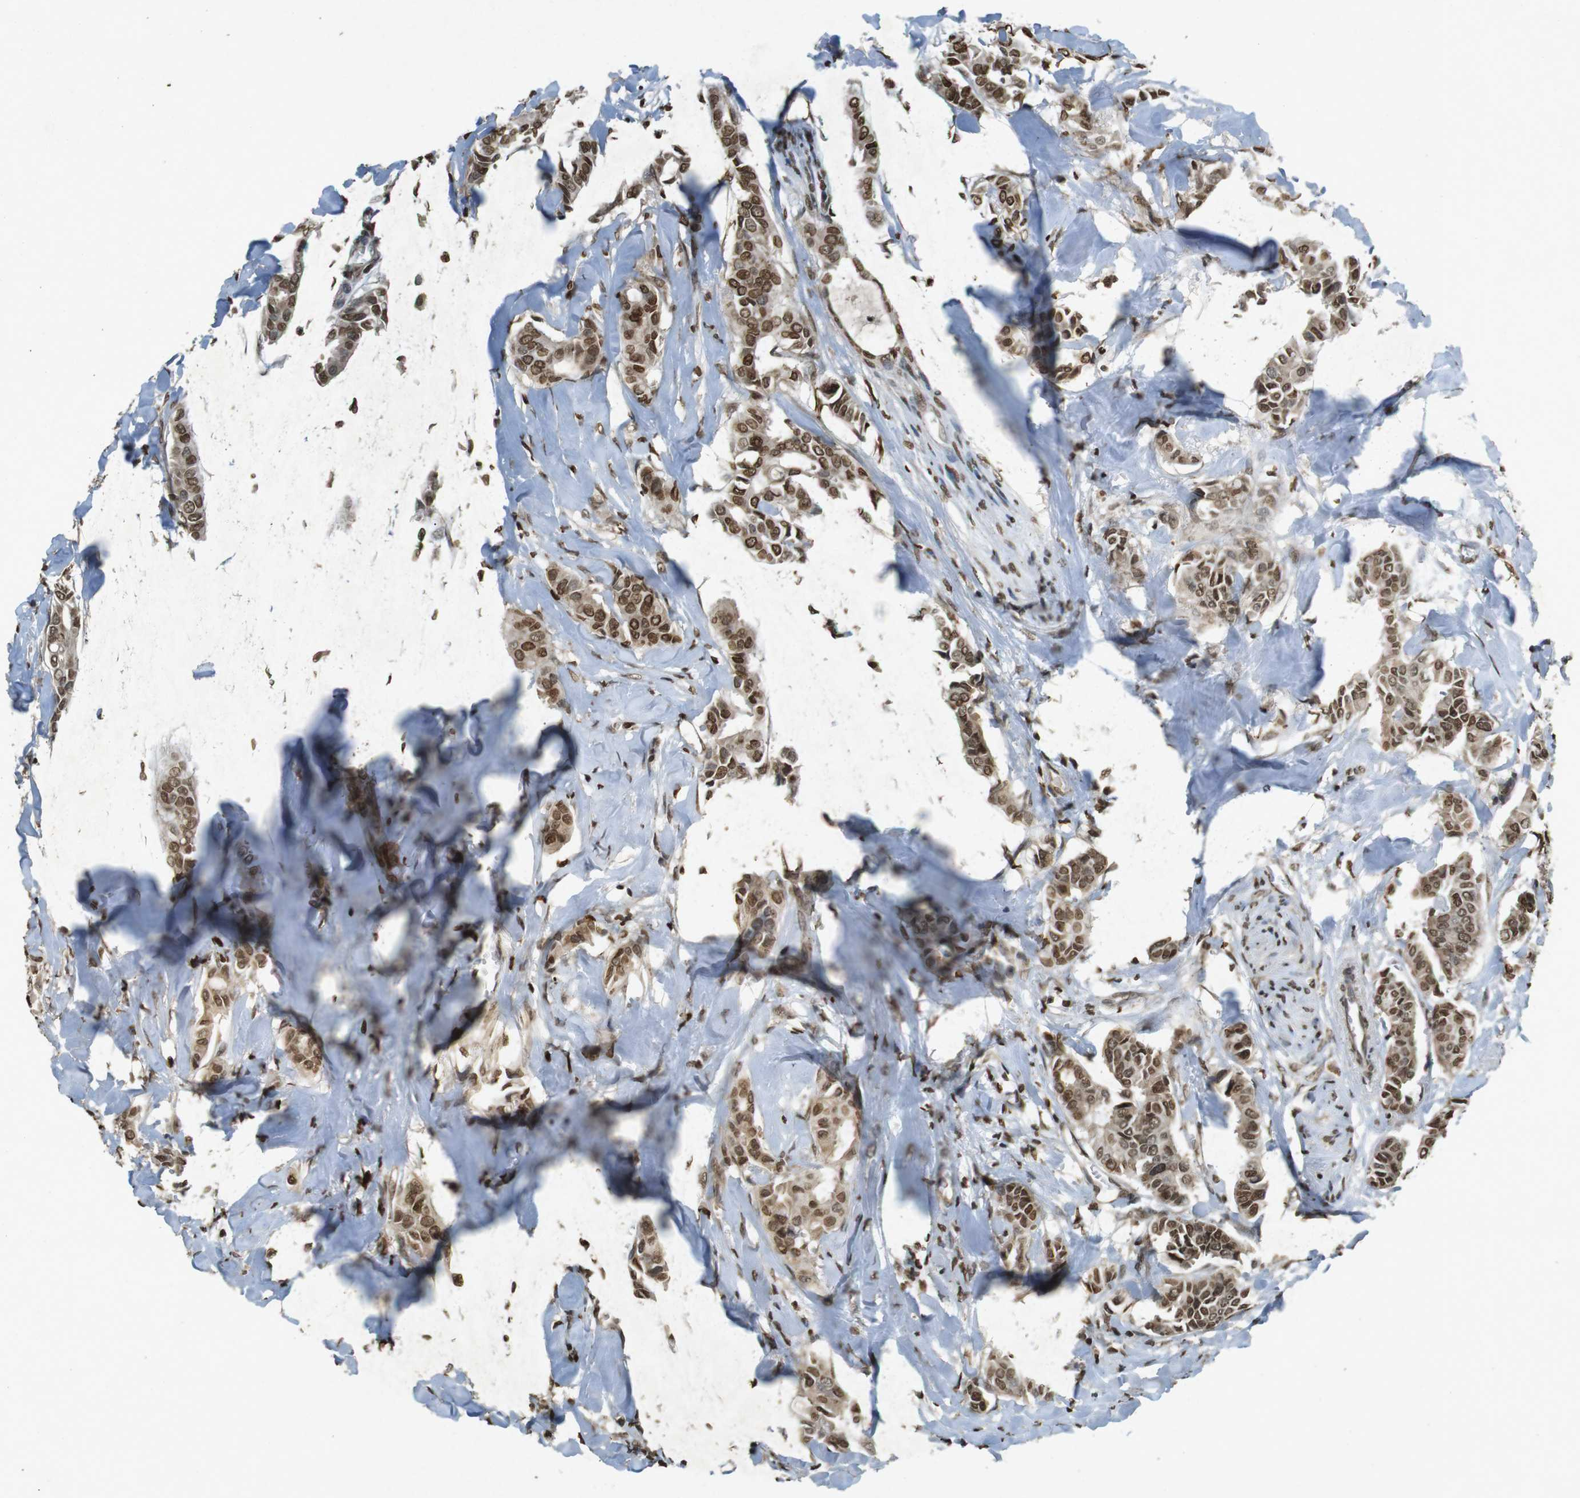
{"staining": {"intensity": "moderate", "quantity": ">75%", "location": "cytoplasmic/membranous,nuclear"}, "tissue": "head and neck cancer", "cell_type": "Tumor cells", "image_type": "cancer", "snomed": [{"axis": "morphology", "description": "Adenocarcinoma, NOS"}, {"axis": "topography", "description": "Salivary gland"}, {"axis": "topography", "description": "Head-Neck"}], "caption": "The image reveals immunohistochemical staining of adenocarcinoma (head and neck). There is moderate cytoplasmic/membranous and nuclear positivity is present in approximately >75% of tumor cells.", "gene": "ORC4", "patient": {"sex": "female", "age": 59}}